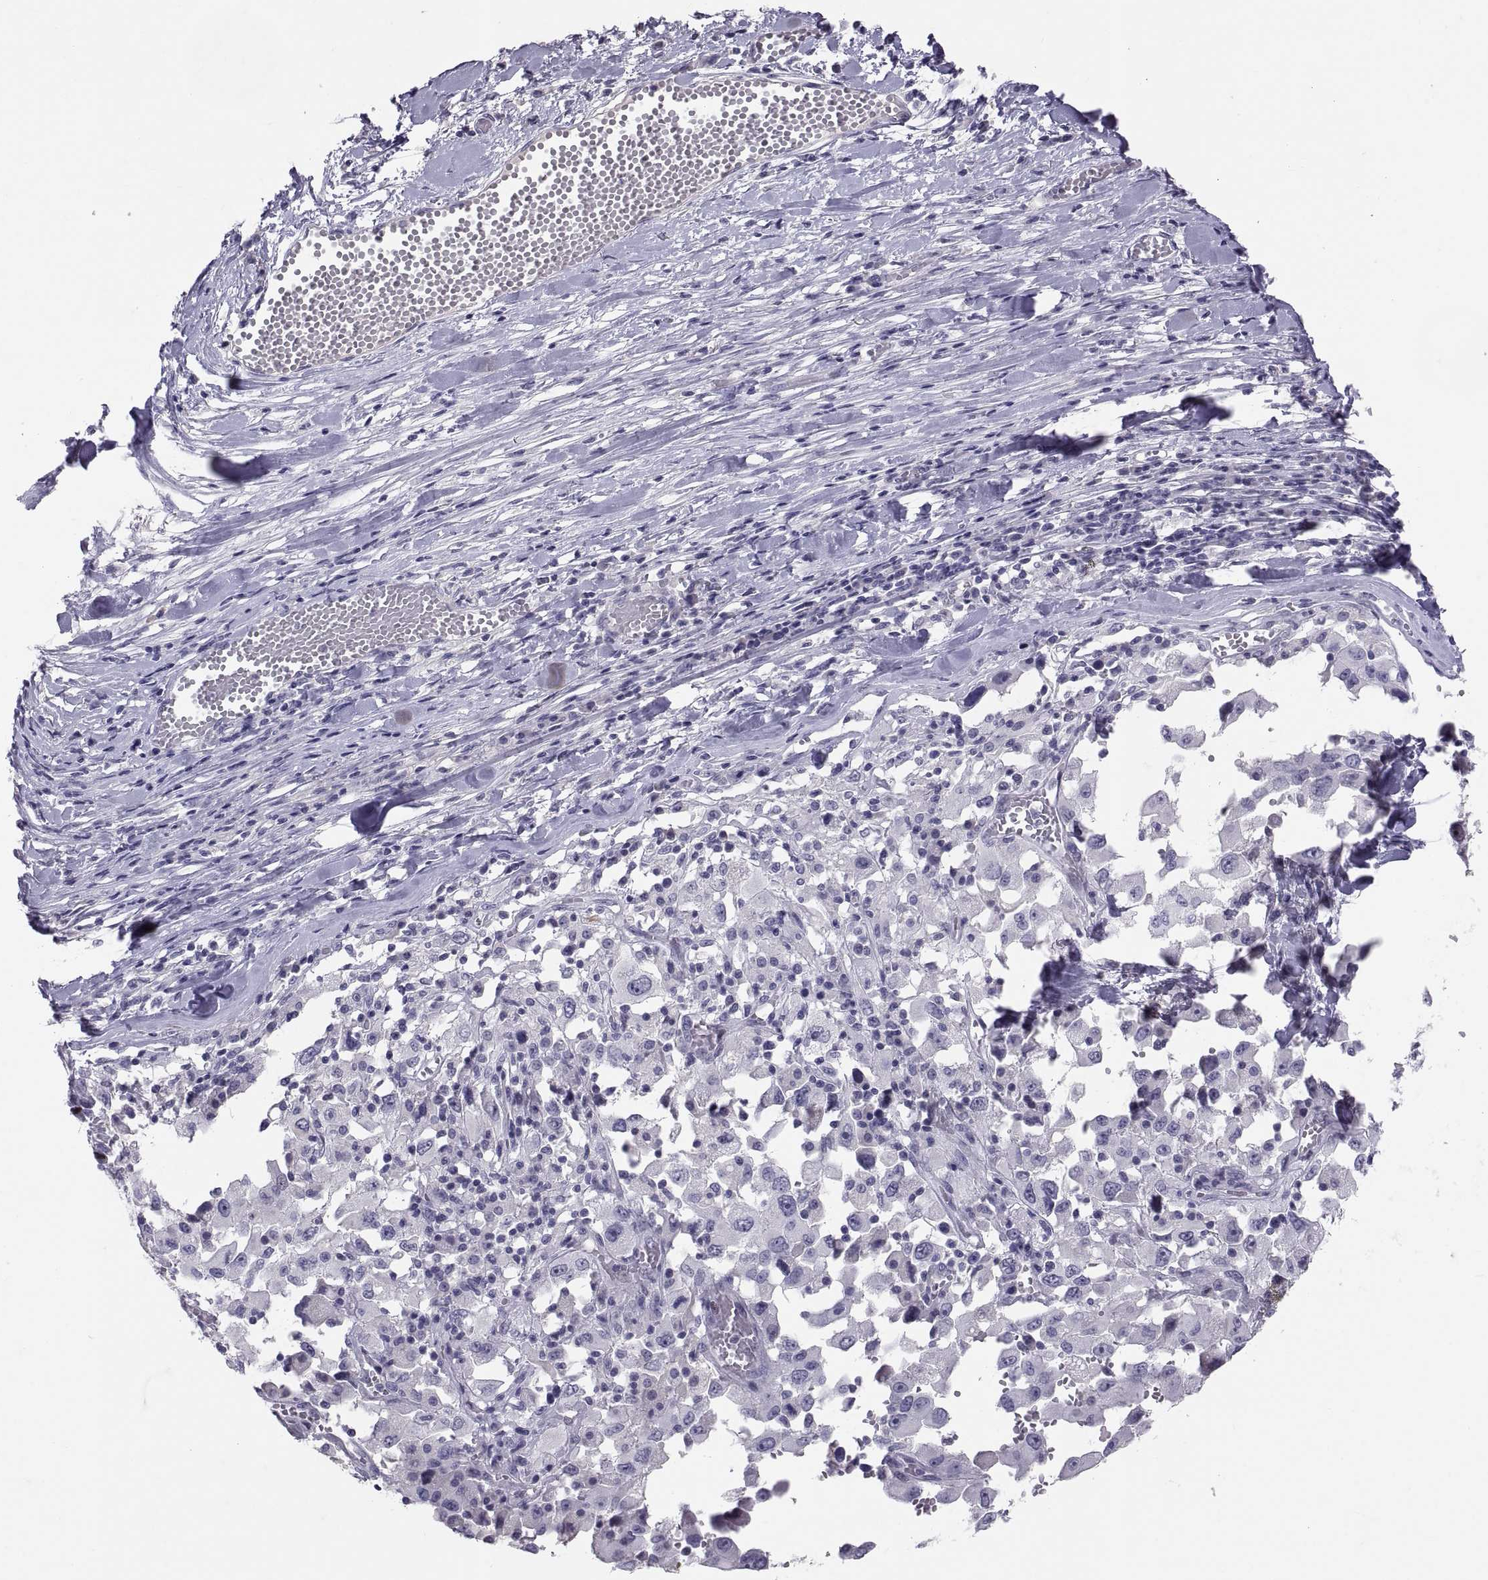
{"staining": {"intensity": "negative", "quantity": "none", "location": "none"}, "tissue": "melanoma", "cell_type": "Tumor cells", "image_type": "cancer", "snomed": [{"axis": "morphology", "description": "Malignant melanoma, Metastatic site"}, {"axis": "topography", "description": "Lymph node"}], "caption": "DAB immunohistochemical staining of human malignant melanoma (metastatic site) exhibits no significant positivity in tumor cells.", "gene": "PTN", "patient": {"sex": "male", "age": 50}}